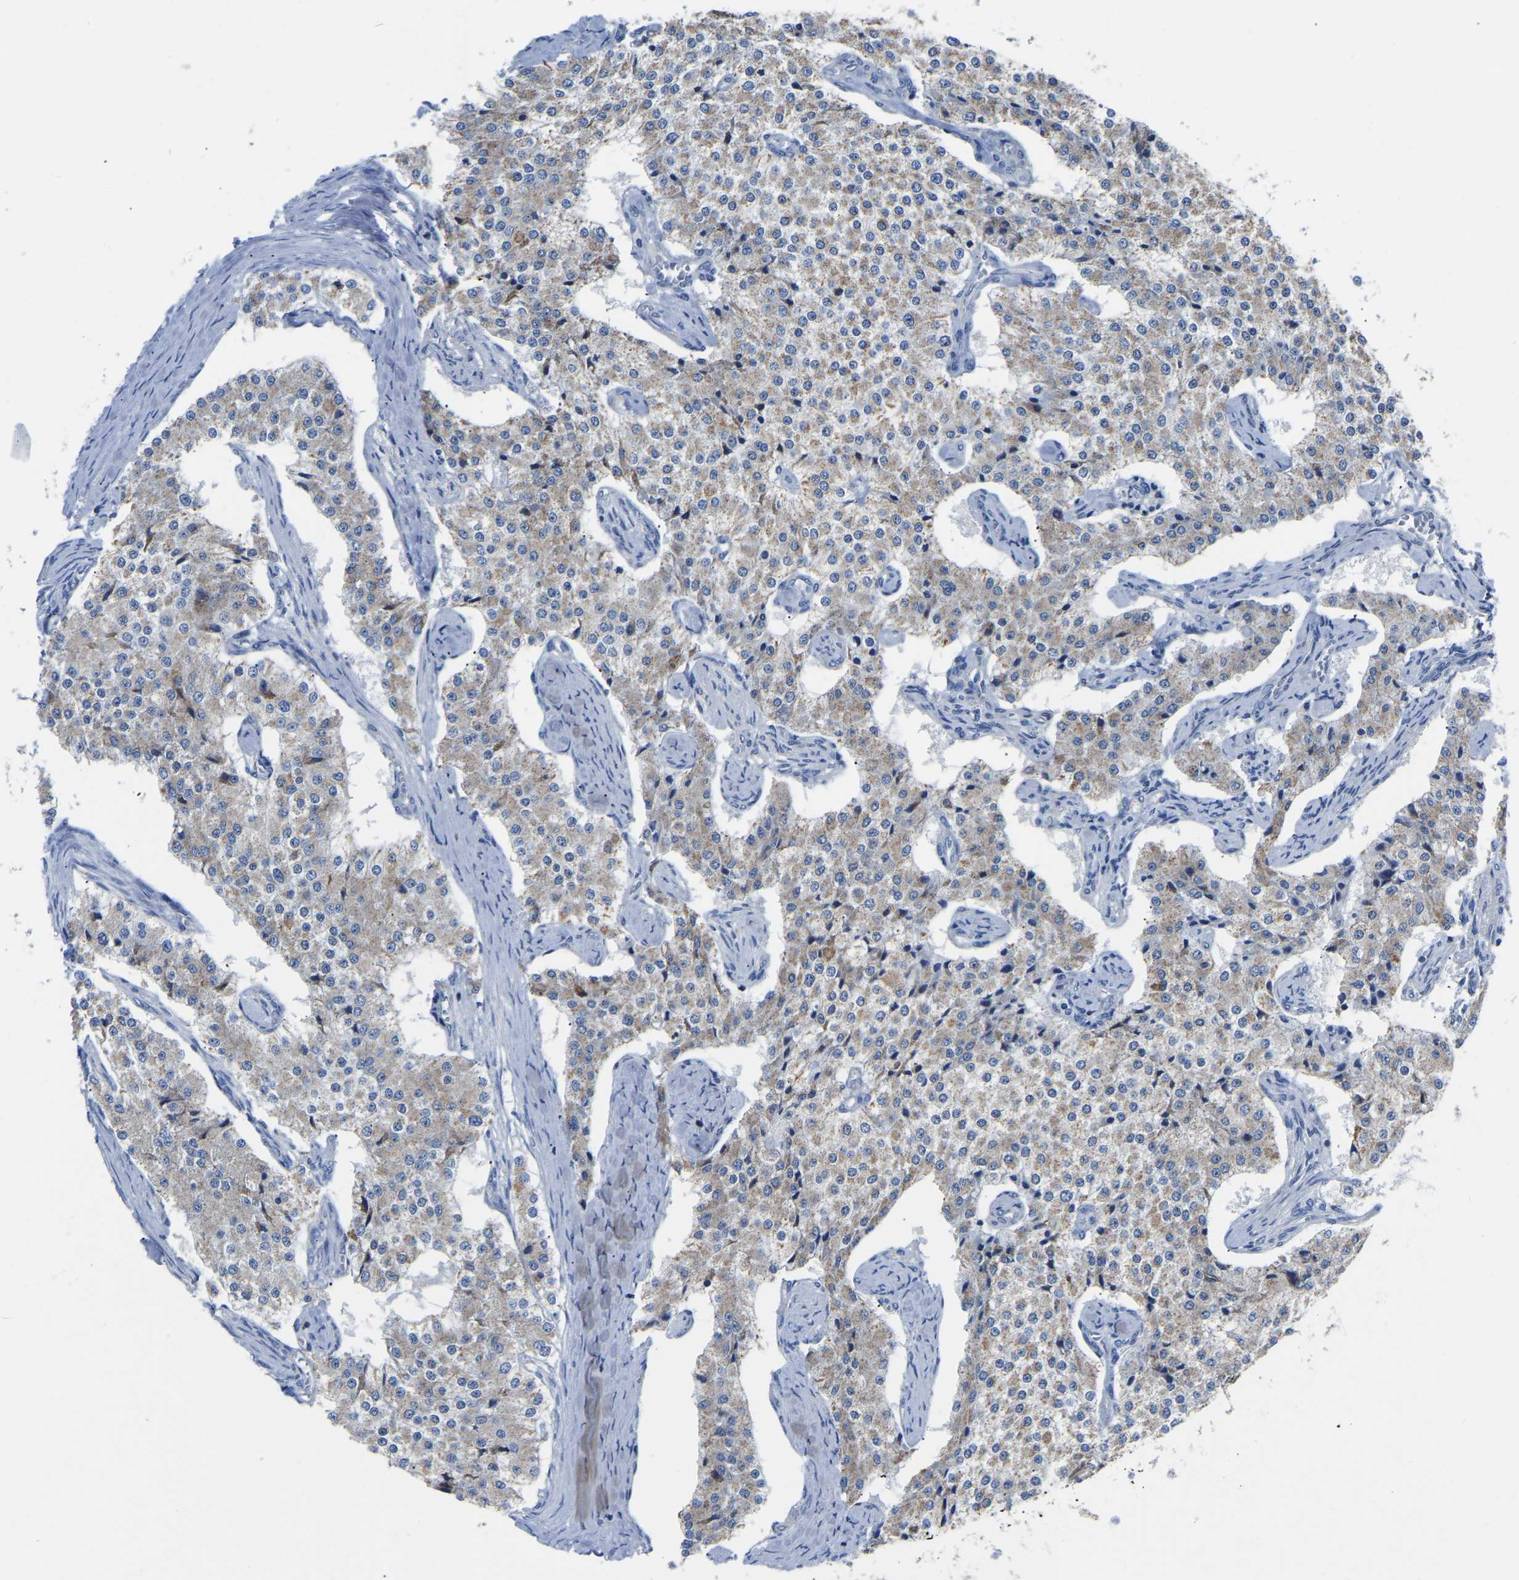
{"staining": {"intensity": "weak", "quantity": ">75%", "location": "cytoplasmic/membranous"}, "tissue": "carcinoid", "cell_type": "Tumor cells", "image_type": "cancer", "snomed": [{"axis": "morphology", "description": "Carcinoid, malignant, NOS"}, {"axis": "topography", "description": "Colon"}], "caption": "This photomicrograph displays carcinoid stained with immunohistochemistry to label a protein in brown. The cytoplasmic/membranous of tumor cells show weak positivity for the protein. Nuclei are counter-stained blue.", "gene": "ETFA", "patient": {"sex": "female", "age": 52}}